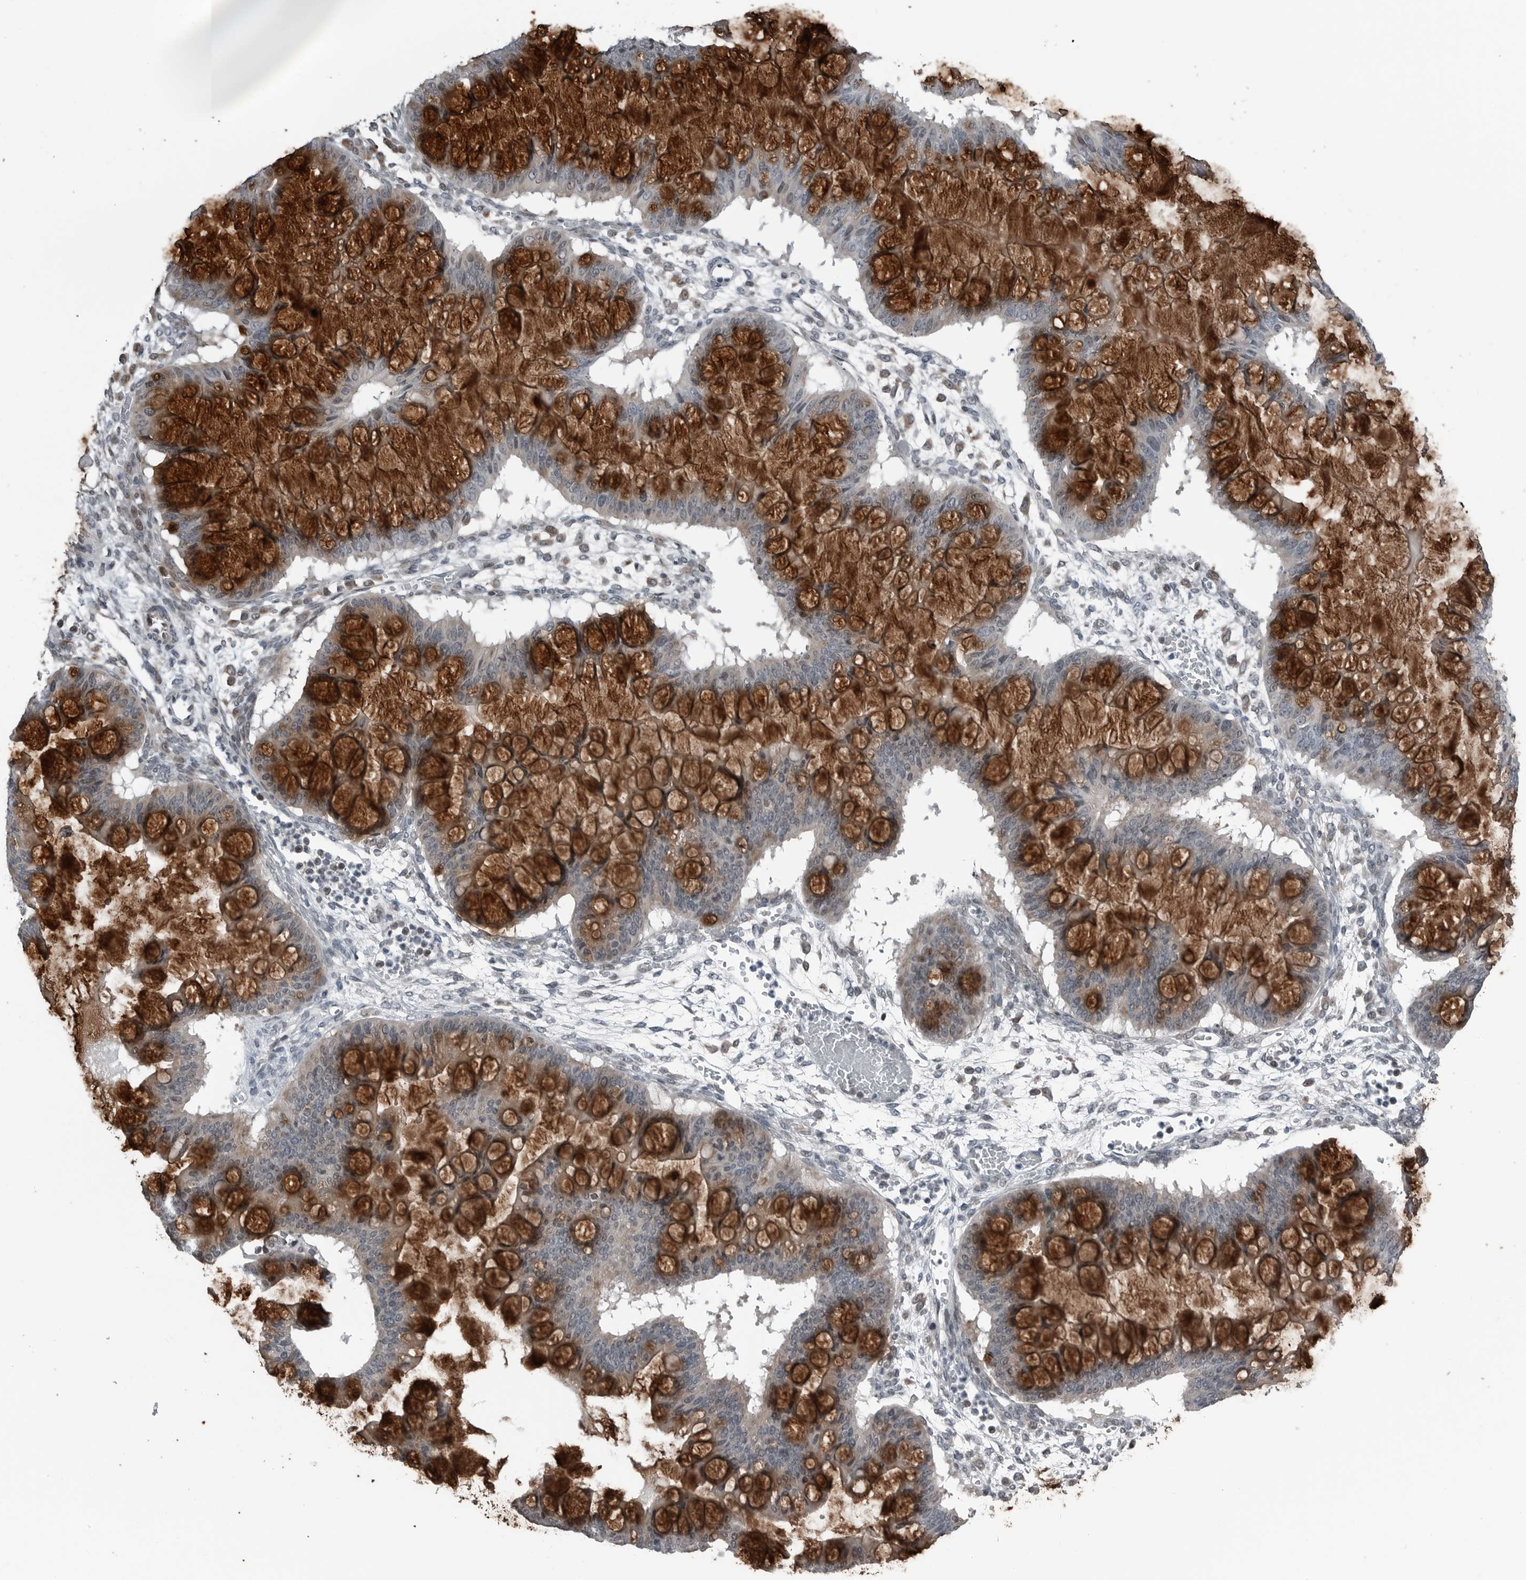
{"staining": {"intensity": "strong", "quantity": ">75%", "location": "cytoplasmic/membranous"}, "tissue": "ovarian cancer", "cell_type": "Tumor cells", "image_type": "cancer", "snomed": [{"axis": "morphology", "description": "Cystadenocarcinoma, mucinous, NOS"}, {"axis": "topography", "description": "Ovary"}], "caption": "A brown stain labels strong cytoplasmic/membranous expression of a protein in ovarian cancer tumor cells.", "gene": "GAK", "patient": {"sex": "female", "age": 73}}